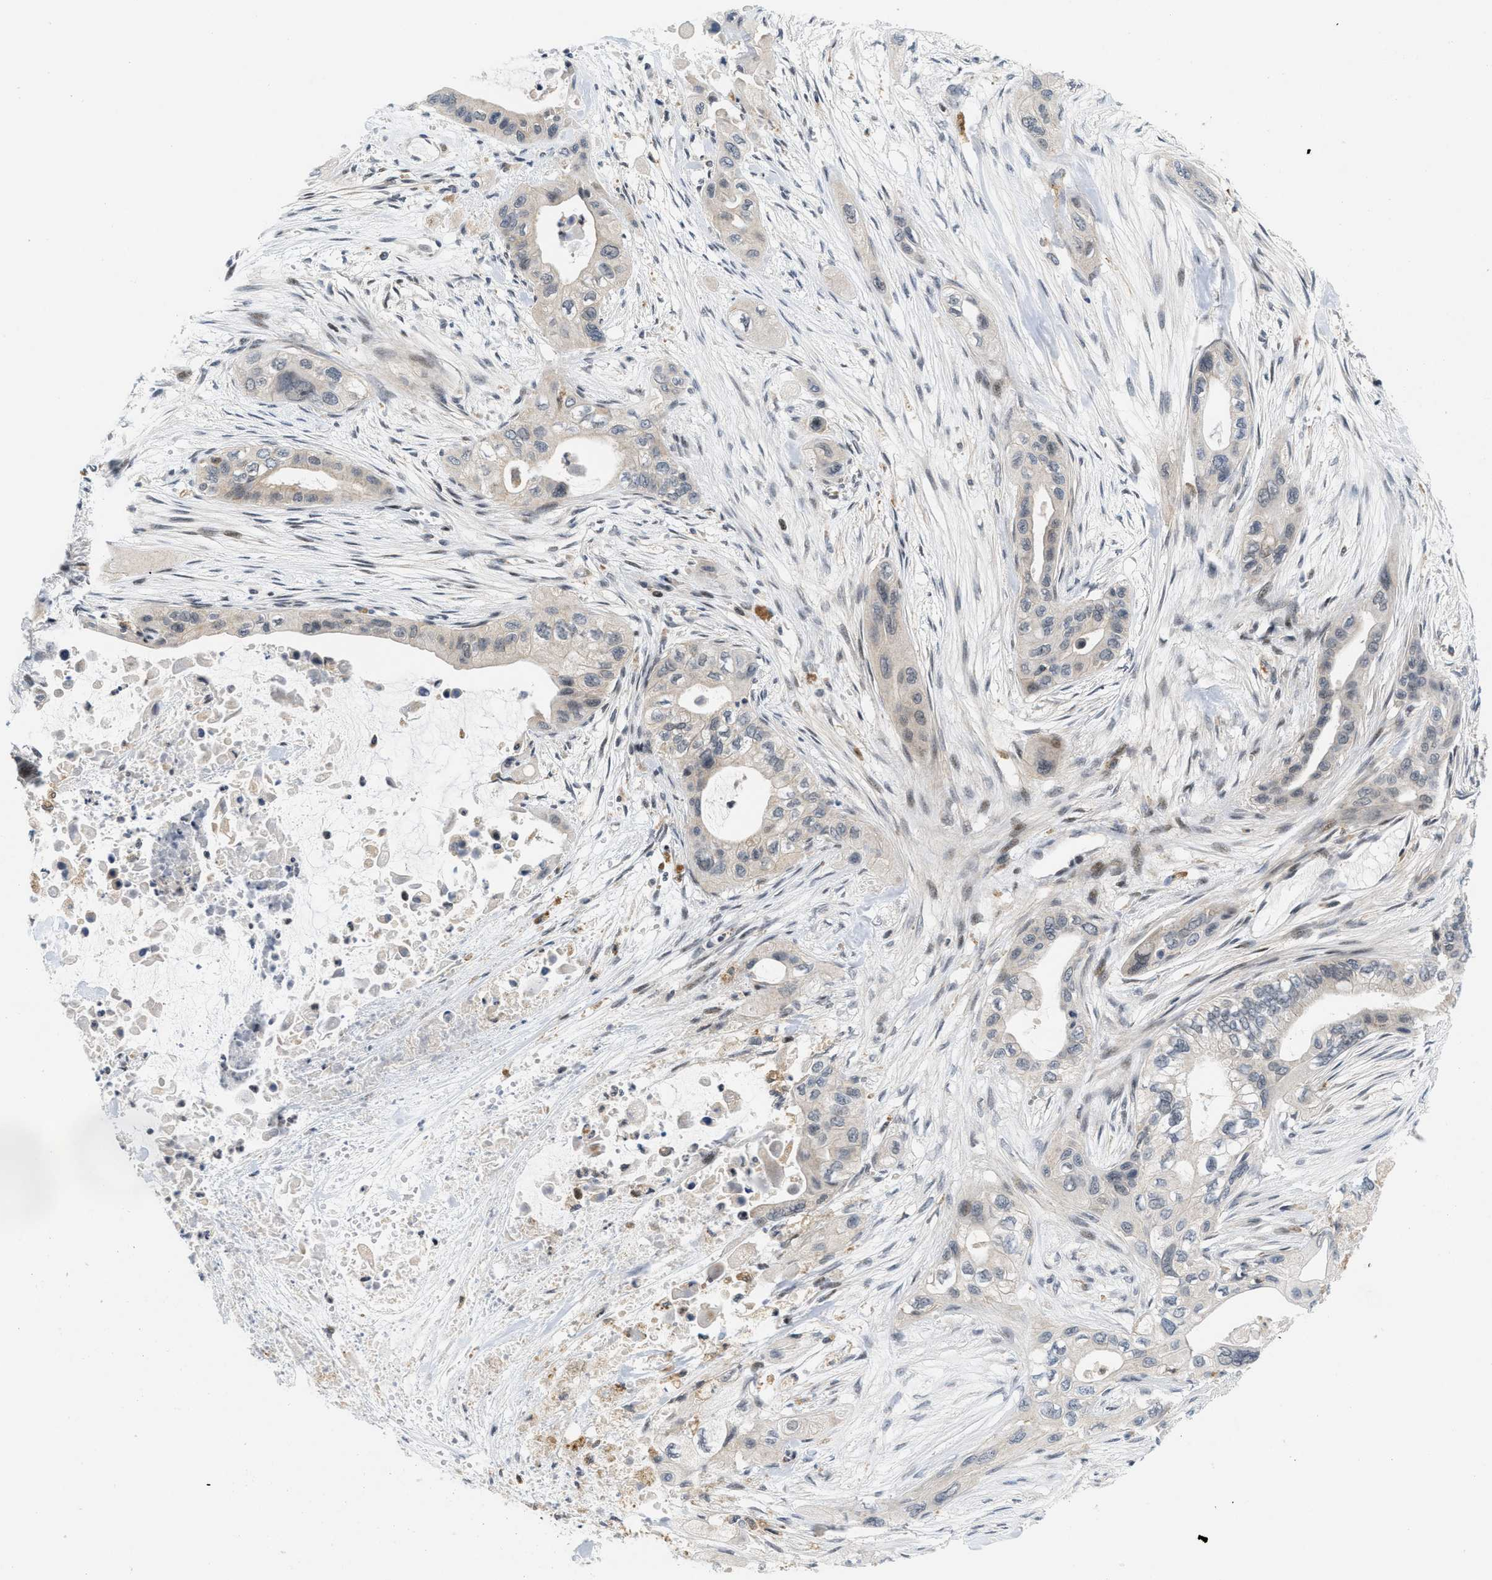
{"staining": {"intensity": "negative", "quantity": "none", "location": "none"}, "tissue": "pancreatic cancer", "cell_type": "Tumor cells", "image_type": "cancer", "snomed": [{"axis": "morphology", "description": "Adenocarcinoma, NOS"}, {"axis": "topography", "description": "Pancreas"}], "caption": "IHC of human pancreatic cancer reveals no positivity in tumor cells. The staining is performed using DAB (3,3'-diaminobenzidine) brown chromogen with nuclei counter-stained in using hematoxylin.", "gene": "ING1", "patient": {"sex": "male", "age": 73}}